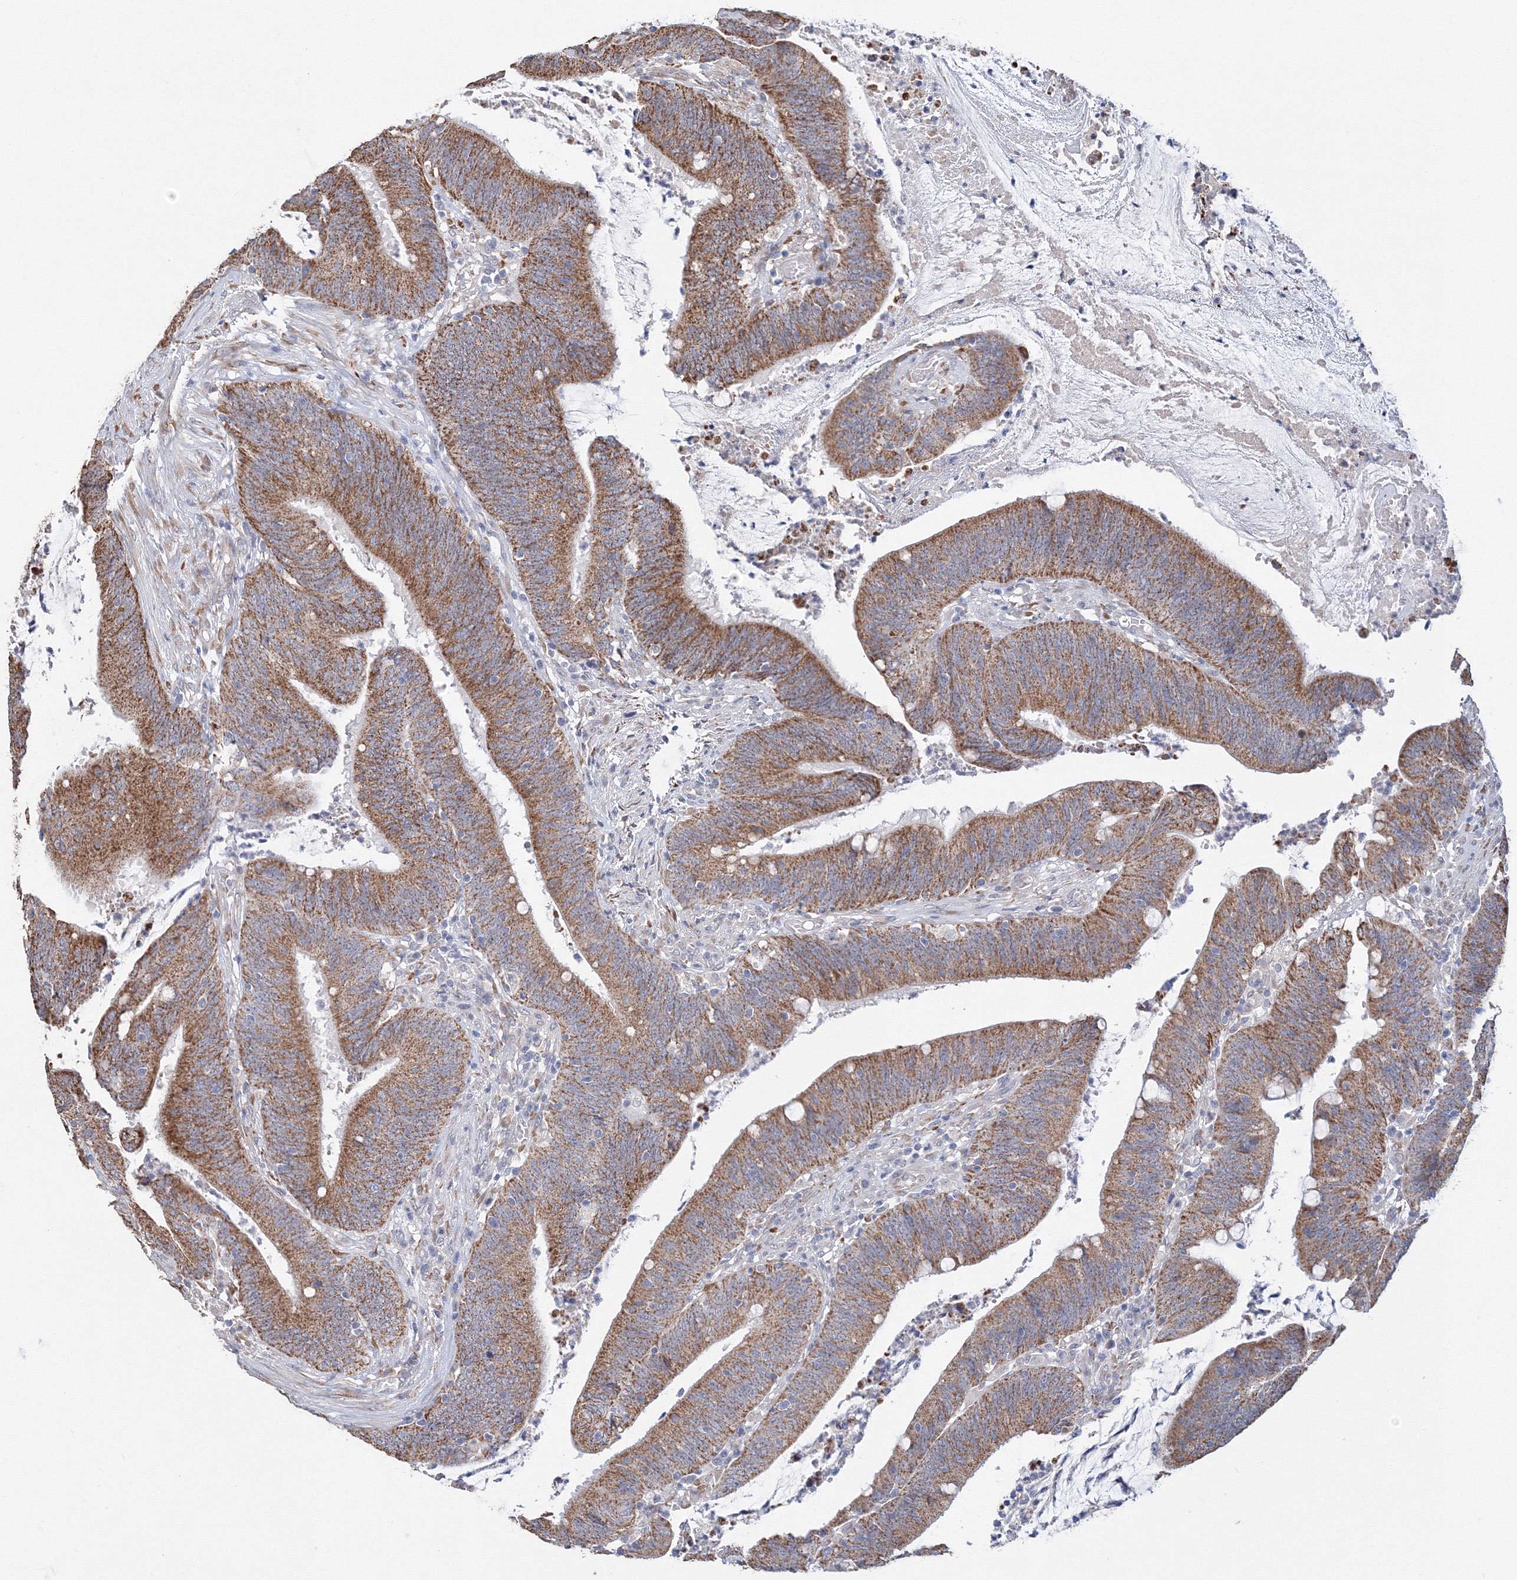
{"staining": {"intensity": "moderate", "quantity": ">75%", "location": "cytoplasmic/membranous"}, "tissue": "colorectal cancer", "cell_type": "Tumor cells", "image_type": "cancer", "snomed": [{"axis": "morphology", "description": "Adenocarcinoma, NOS"}, {"axis": "topography", "description": "Rectum"}], "caption": "High-power microscopy captured an immunohistochemistry image of colorectal cancer, revealing moderate cytoplasmic/membranous expression in about >75% of tumor cells.", "gene": "DHRS12", "patient": {"sex": "female", "age": 66}}